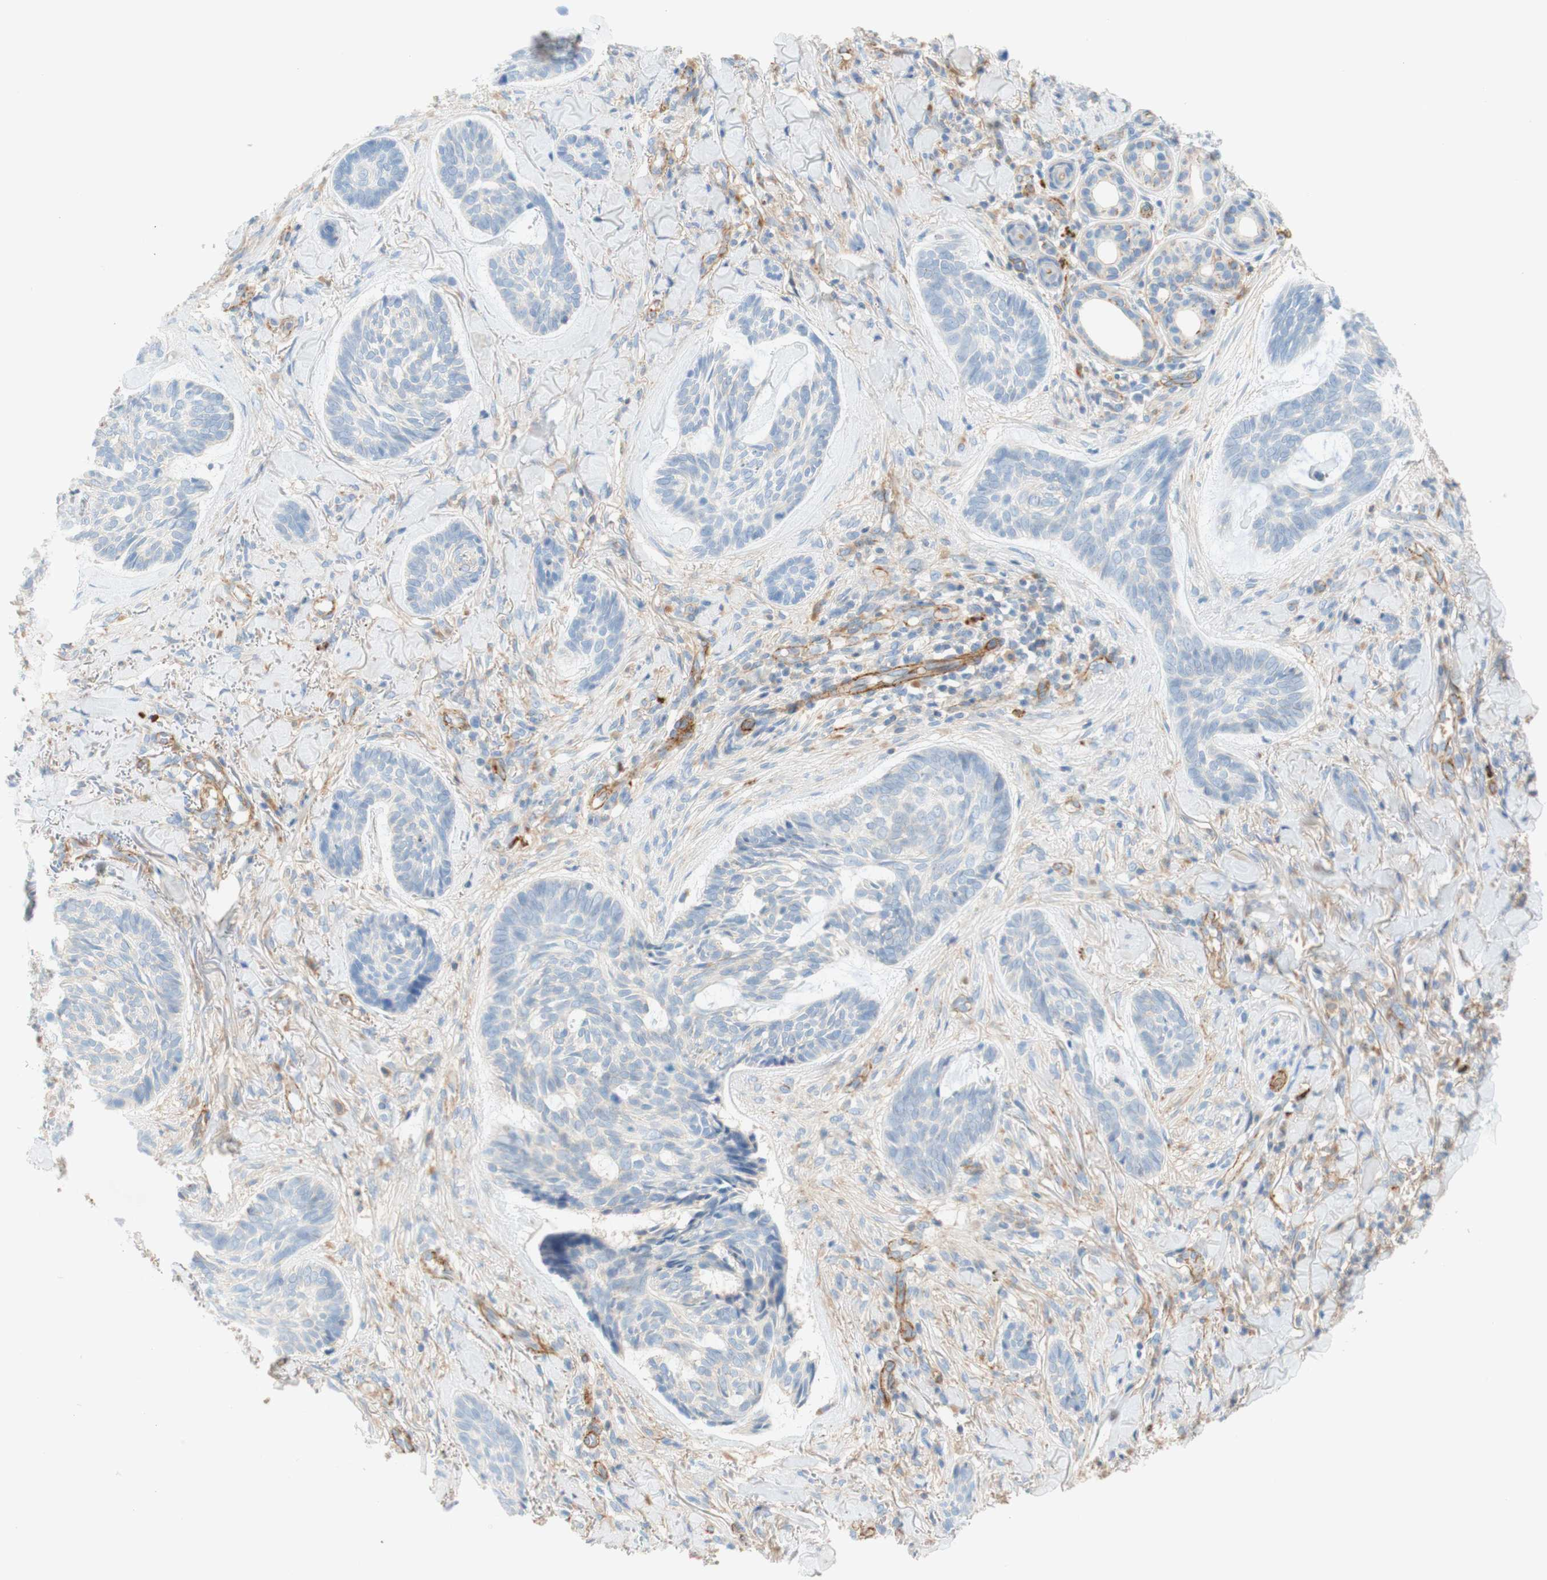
{"staining": {"intensity": "negative", "quantity": "none", "location": "none"}, "tissue": "skin cancer", "cell_type": "Tumor cells", "image_type": "cancer", "snomed": [{"axis": "morphology", "description": "Basal cell carcinoma"}, {"axis": "topography", "description": "Skin"}], "caption": "Immunohistochemistry of basal cell carcinoma (skin) reveals no expression in tumor cells. (DAB IHC with hematoxylin counter stain).", "gene": "STOM", "patient": {"sex": "male", "age": 43}}